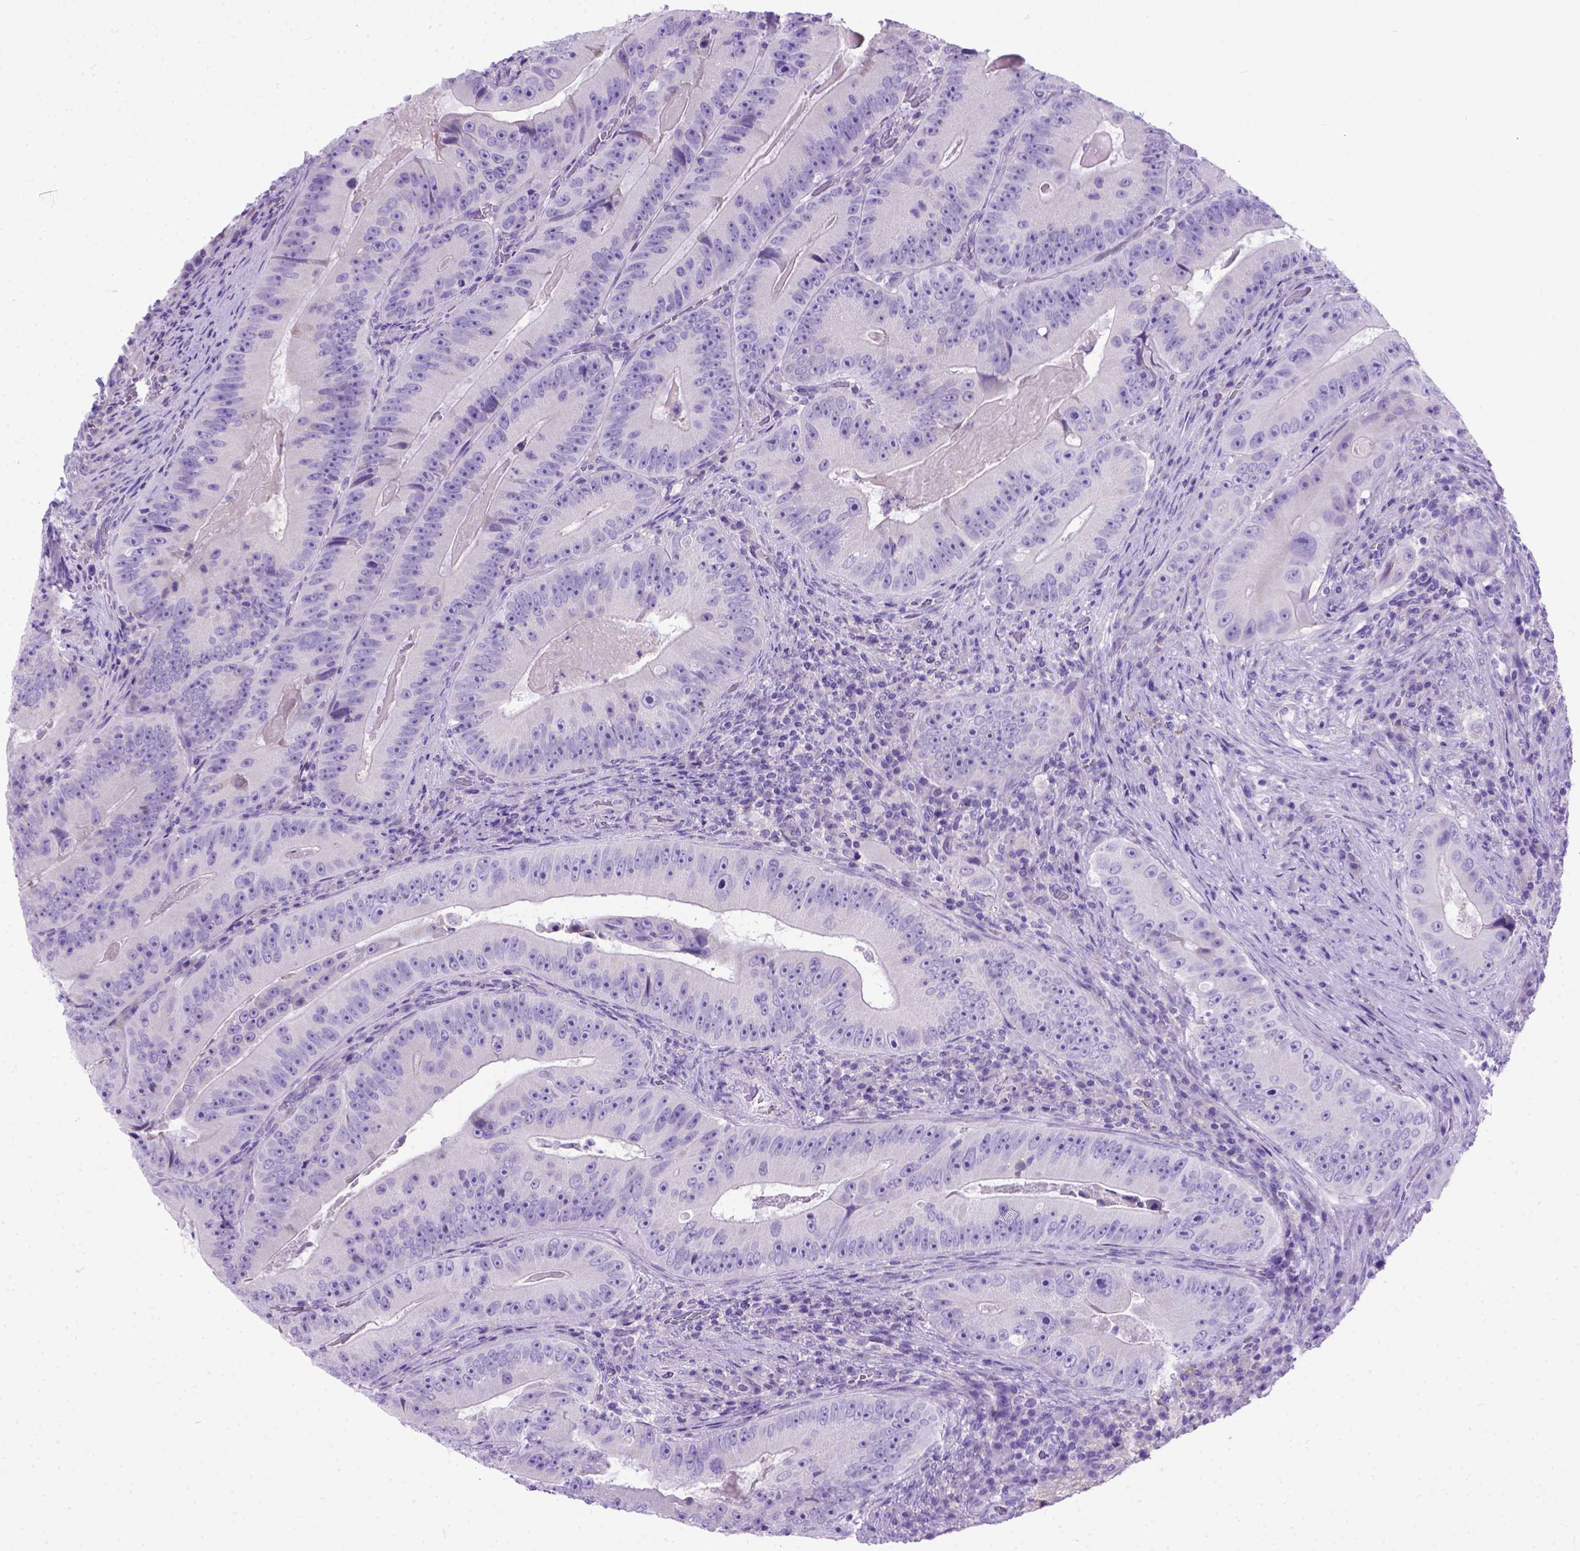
{"staining": {"intensity": "negative", "quantity": "none", "location": "none"}, "tissue": "colorectal cancer", "cell_type": "Tumor cells", "image_type": "cancer", "snomed": [{"axis": "morphology", "description": "Adenocarcinoma, NOS"}, {"axis": "topography", "description": "Colon"}], "caption": "IHC image of neoplastic tissue: human colorectal cancer stained with DAB (3,3'-diaminobenzidine) reveals no significant protein staining in tumor cells. (IHC, brightfield microscopy, high magnification).", "gene": "ODAD3", "patient": {"sex": "female", "age": 86}}